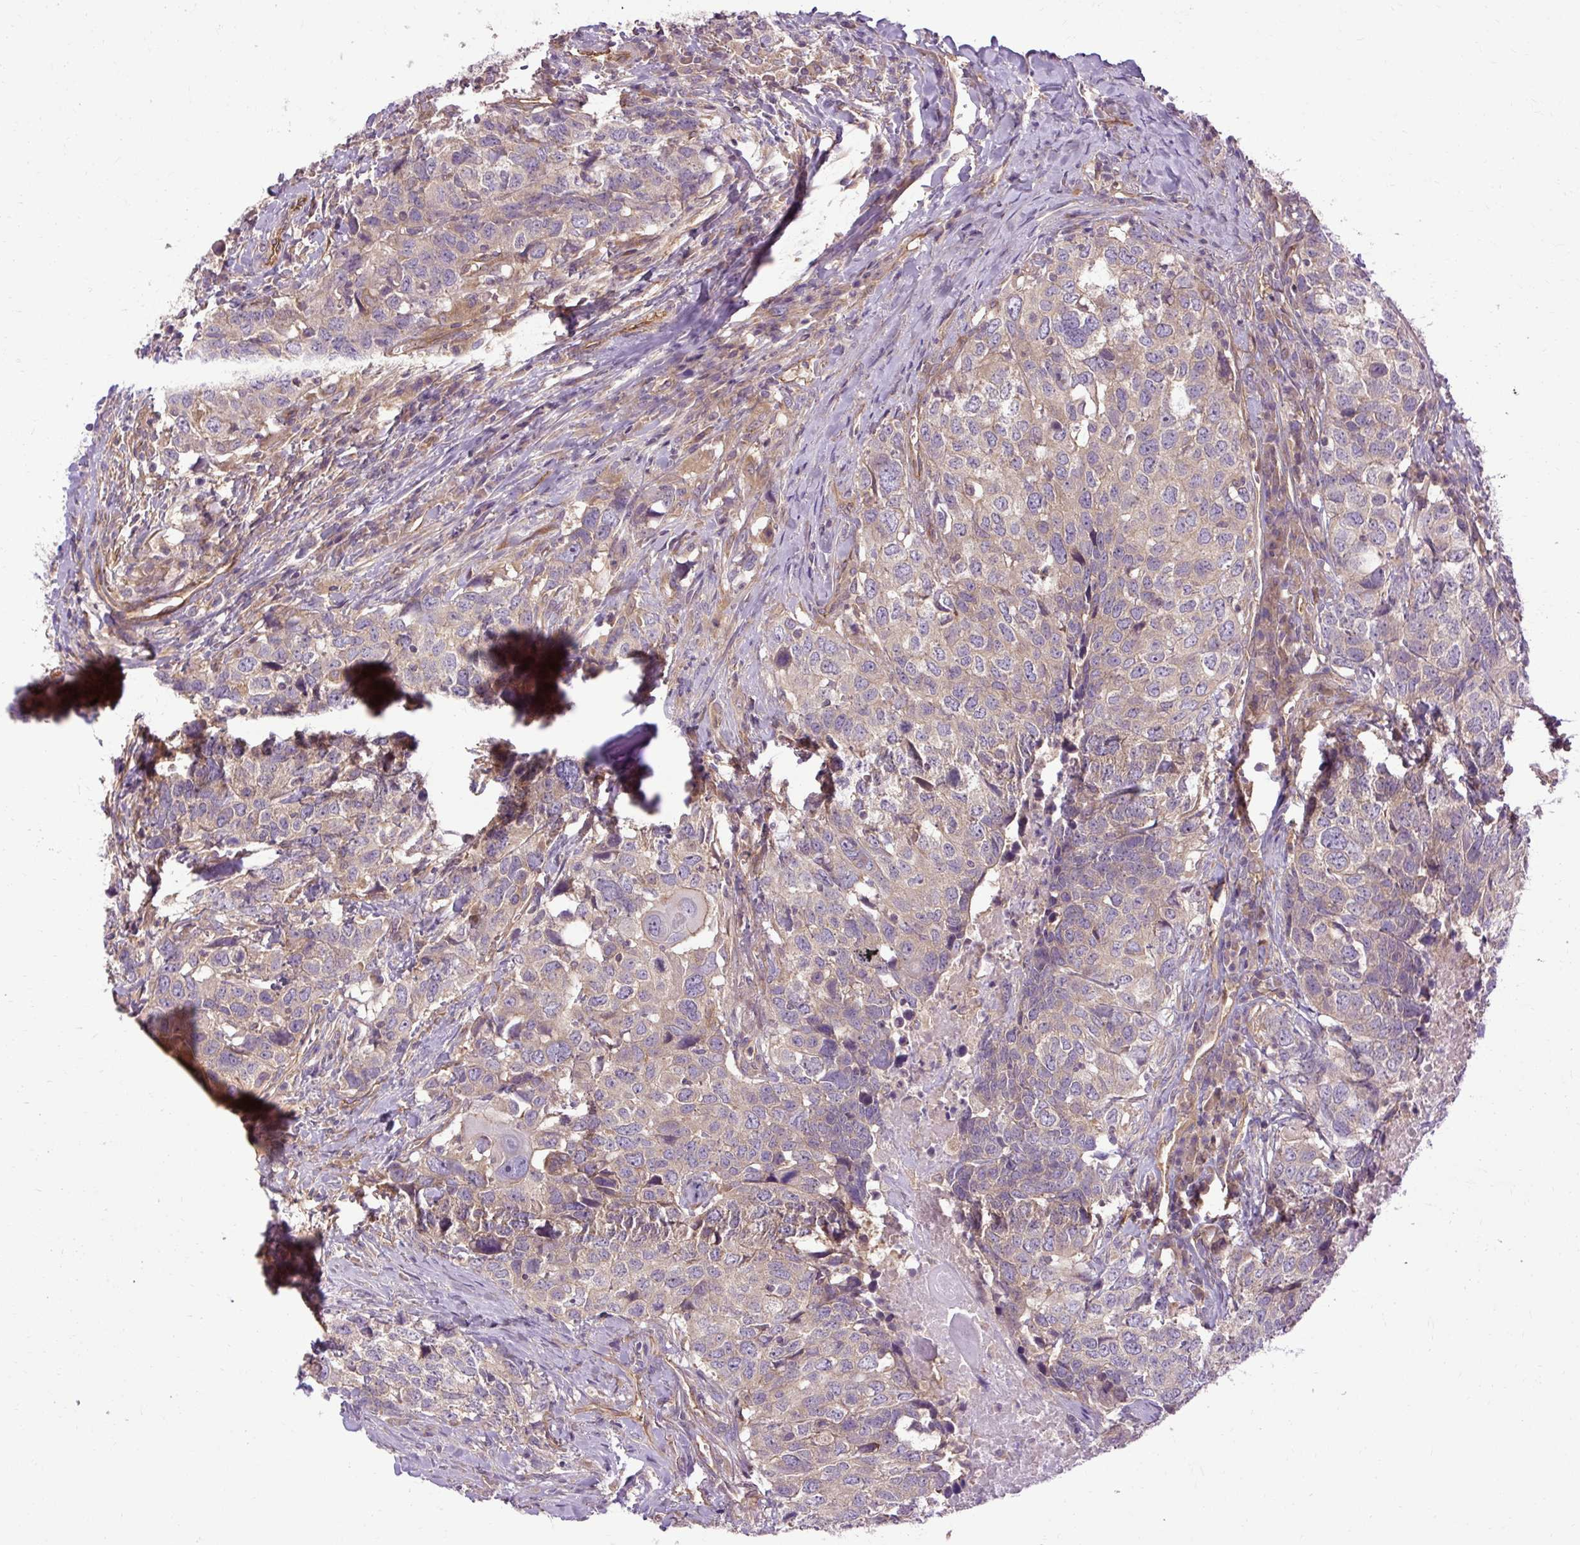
{"staining": {"intensity": "weak", "quantity": "25%-75%", "location": "cytoplasmic/membranous"}, "tissue": "head and neck cancer", "cell_type": "Tumor cells", "image_type": "cancer", "snomed": [{"axis": "morphology", "description": "Normal tissue, NOS"}, {"axis": "morphology", "description": "Squamous cell carcinoma, NOS"}, {"axis": "topography", "description": "Skeletal muscle"}, {"axis": "topography", "description": "Vascular tissue"}, {"axis": "topography", "description": "Peripheral nerve tissue"}, {"axis": "topography", "description": "Head-Neck"}], "caption": "Immunohistochemical staining of human head and neck cancer demonstrates low levels of weak cytoplasmic/membranous protein staining in approximately 25%-75% of tumor cells.", "gene": "CCDC93", "patient": {"sex": "male", "age": 66}}